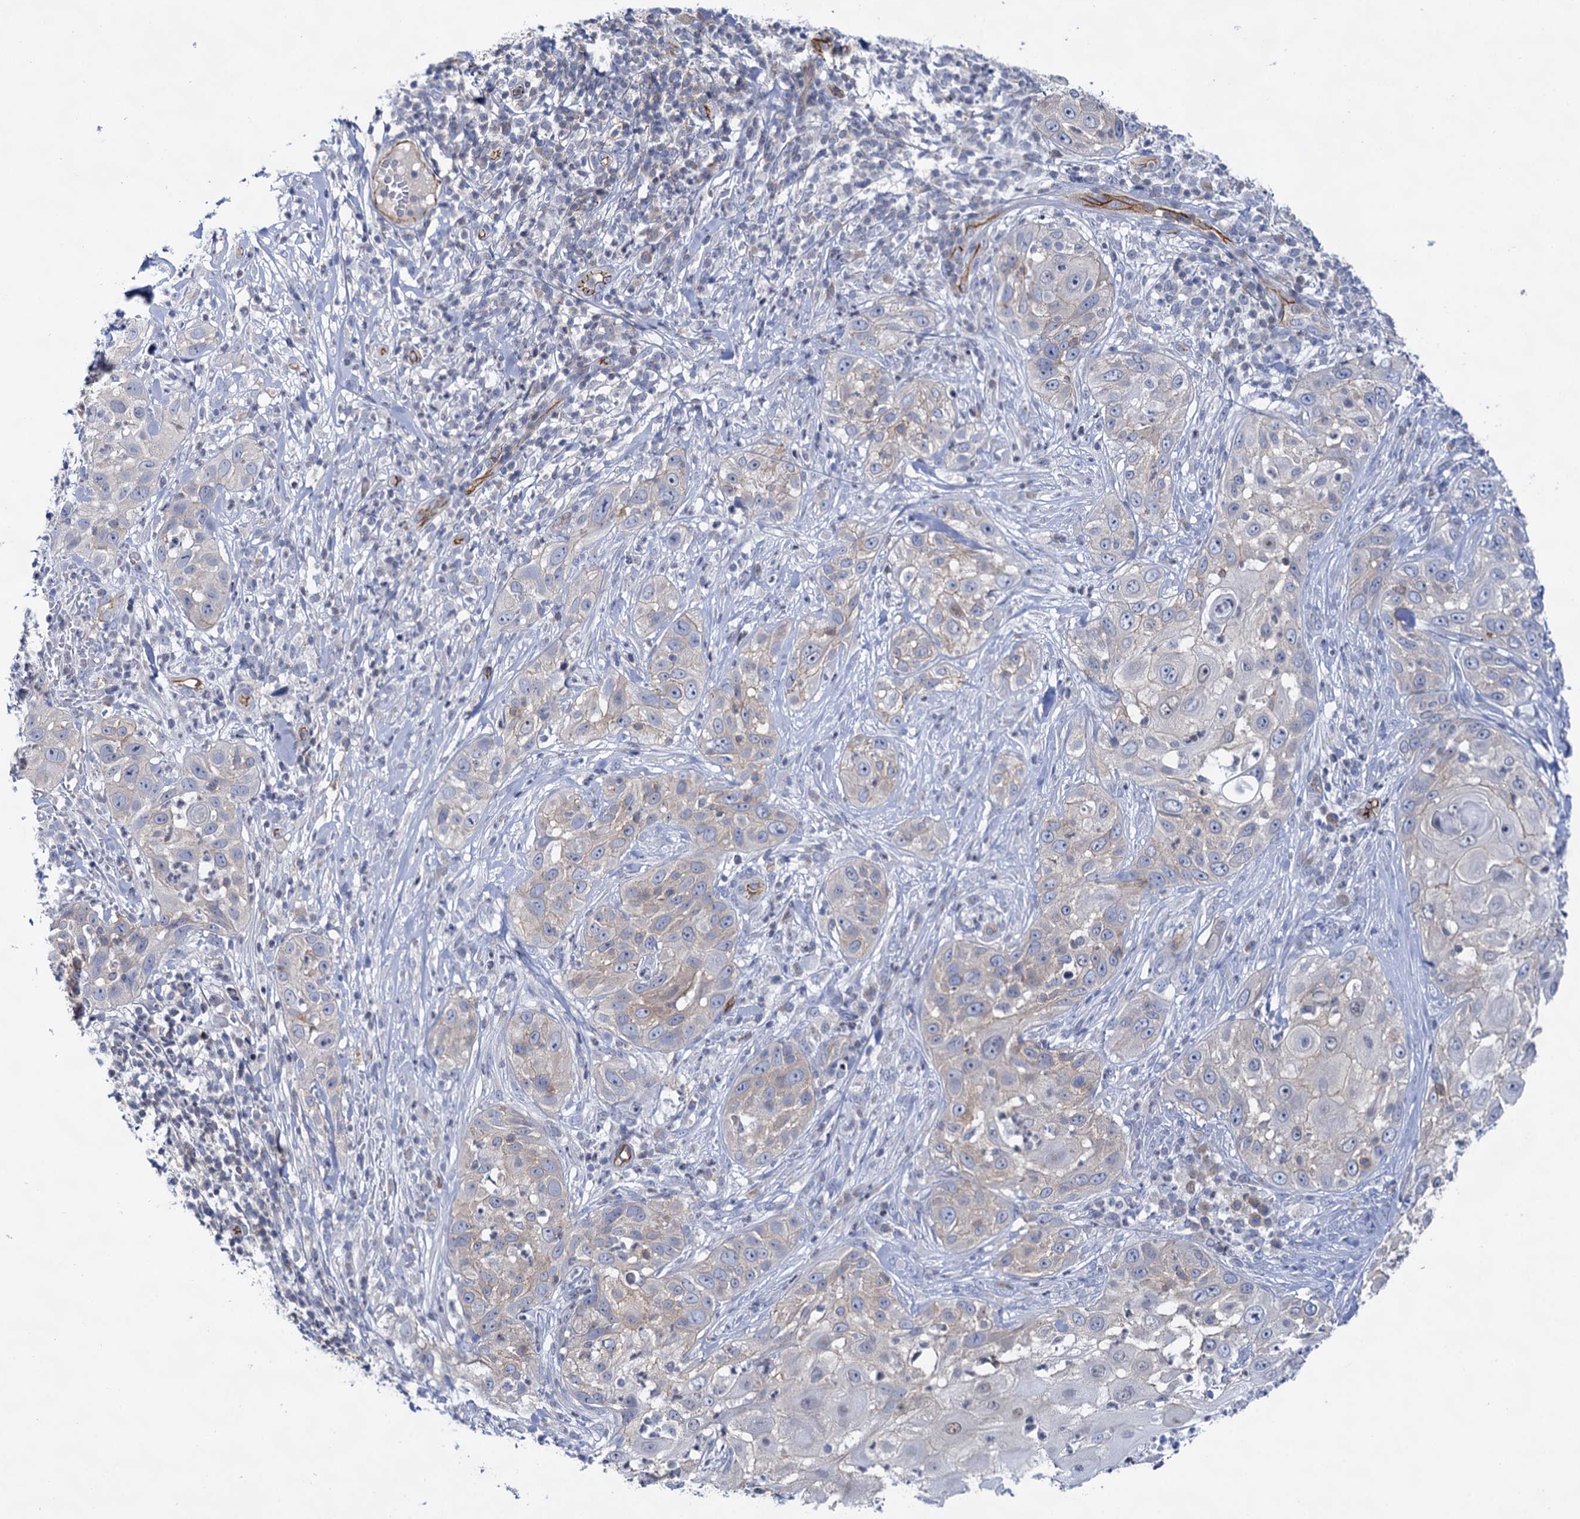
{"staining": {"intensity": "negative", "quantity": "none", "location": "none"}, "tissue": "skin cancer", "cell_type": "Tumor cells", "image_type": "cancer", "snomed": [{"axis": "morphology", "description": "Squamous cell carcinoma, NOS"}, {"axis": "topography", "description": "Skin"}], "caption": "IHC of skin cancer demonstrates no positivity in tumor cells. (Brightfield microscopy of DAB IHC at high magnification).", "gene": "ABLIM1", "patient": {"sex": "female", "age": 44}}